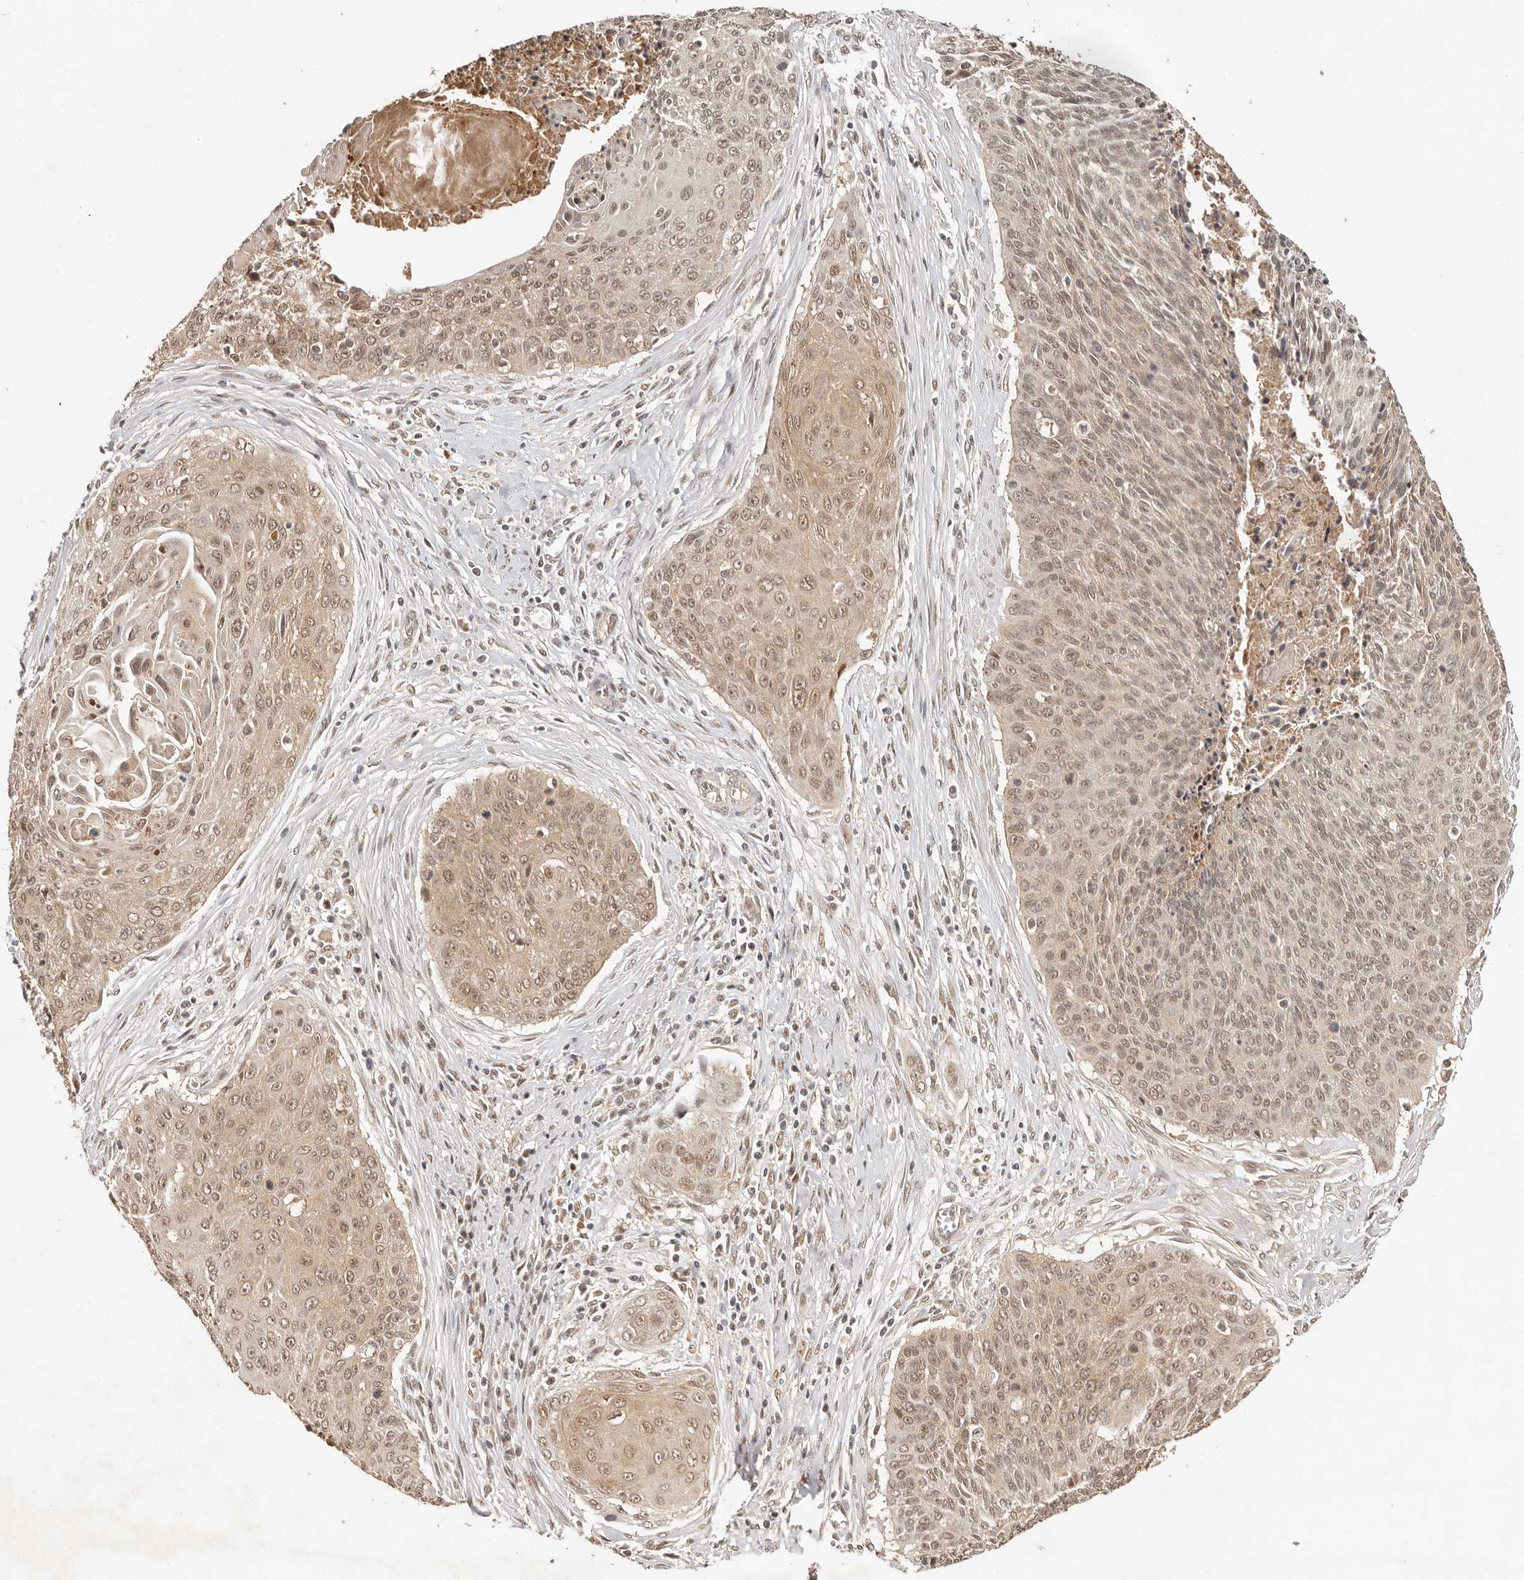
{"staining": {"intensity": "moderate", "quantity": ">75%", "location": "nuclear"}, "tissue": "cervical cancer", "cell_type": "Tumor cells", "image_type": "cancer", "snomed": [{"axis": "morphology", "description": "Squamous cell carcinoma, NOS"}, {"axis": "topography", "description": "Cervix"}], "caption": "High-power microscopy captured an immunohistochemistry photomicrograph of squamous cell carcinoma (cervical), revealing moderate nuclear expression in about >75% of tumor cells. The staining was performed using DAB (3,3'-diaminobenzidine), with brown indicating positive protein expression. Nuclei are stained blue with hematoxylin.", "gene": "PSMA5", "patient": {"sex": "female", "age": 55}}